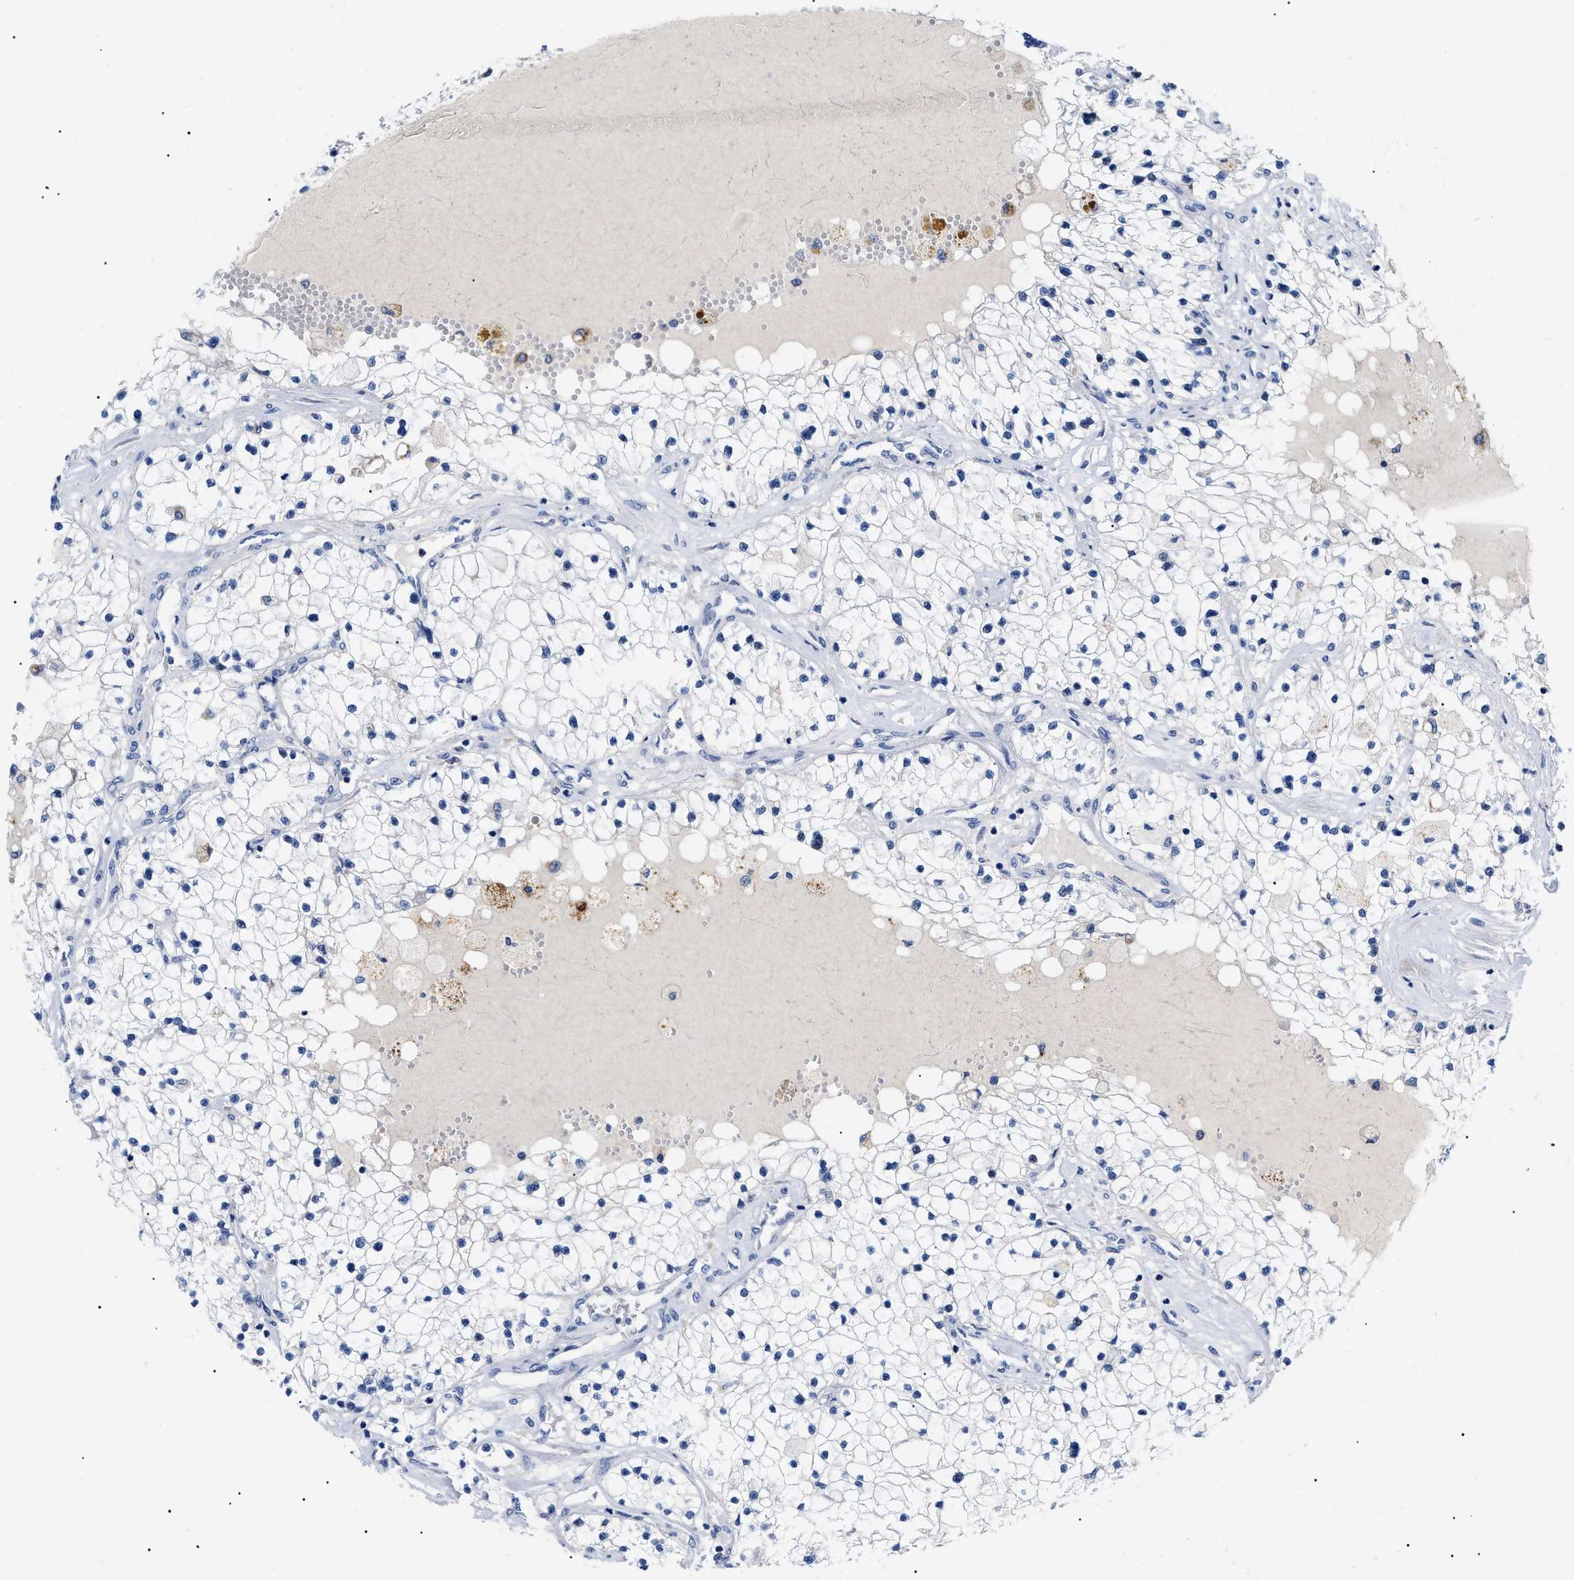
{"staining": {"intensity": "negative", "quantity": "none", "location": "none"}, "tissue": "renal cancer", "cell_type": "Tumor cells", "image_type": "cancer", "snomed": [{"axis": "morphology", "description": "Adenocarcinoma, NOS"}, {"axis": "topography", "description": "Kidney"}], "caption": "Immunohistochemical staining of human renal cancer demonstrates no significant staining in tumor cells.", "gene": "ACKR1", "patient": {"sex": "male", "age": 68}}